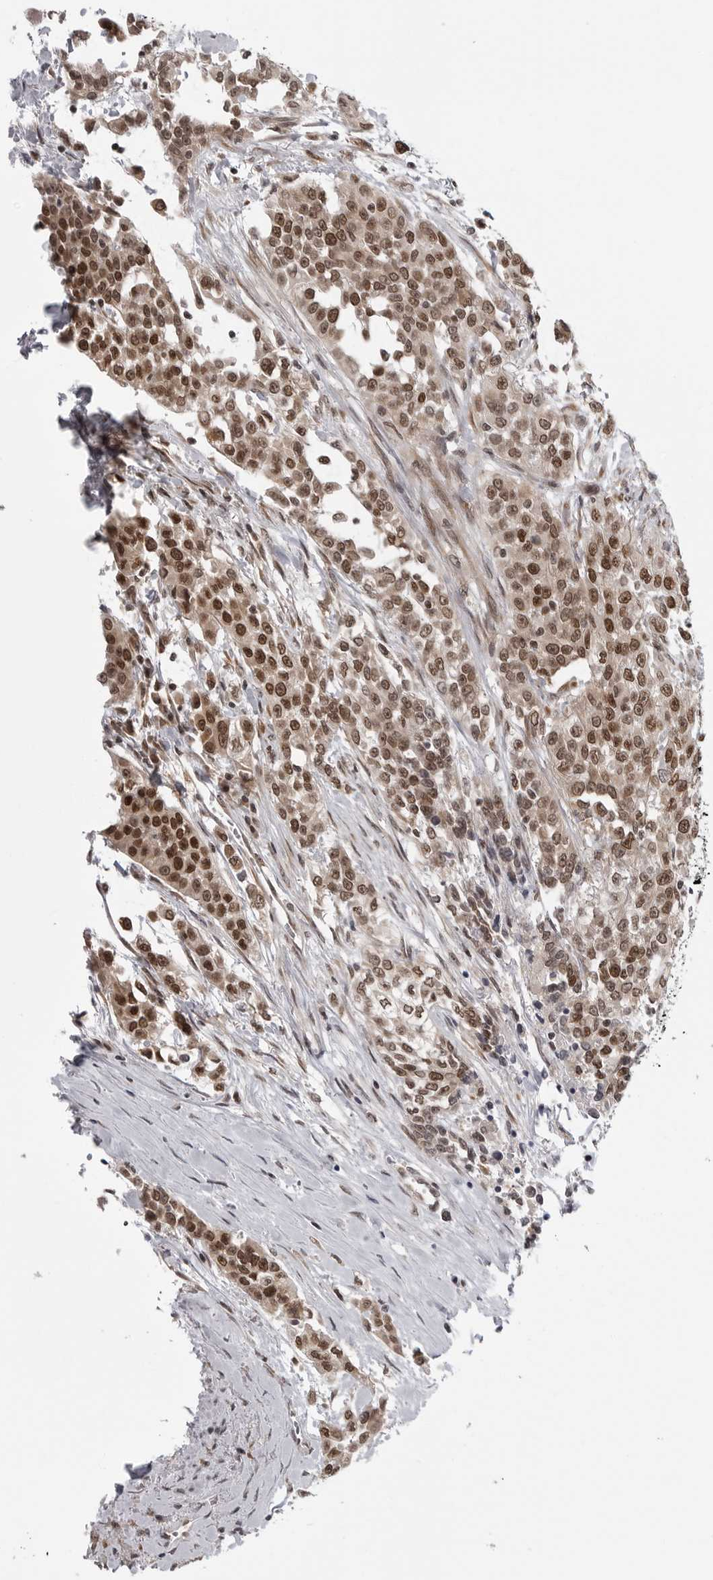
{"staining": {"intensity": "moderate", "quantity": ">75%", "location": "nuclear"}, "tissue": "urothelial cancer", "cell_type": "Tumor cells", "image_type": "cancer", "snomed": [{"axis": "morphology", "description": "Urothelial carcinoma, High grade"}, {"axis": "topography", "description": "Urinary bladder"}], "caption": "A high-resolution micrograph shows IHC staining of urothelial cancer, which displays moderate nuclear expression in about >75% of tumor cells.", "gene": "PRDM10", "patient": {"sex": "female", "age": 80}}